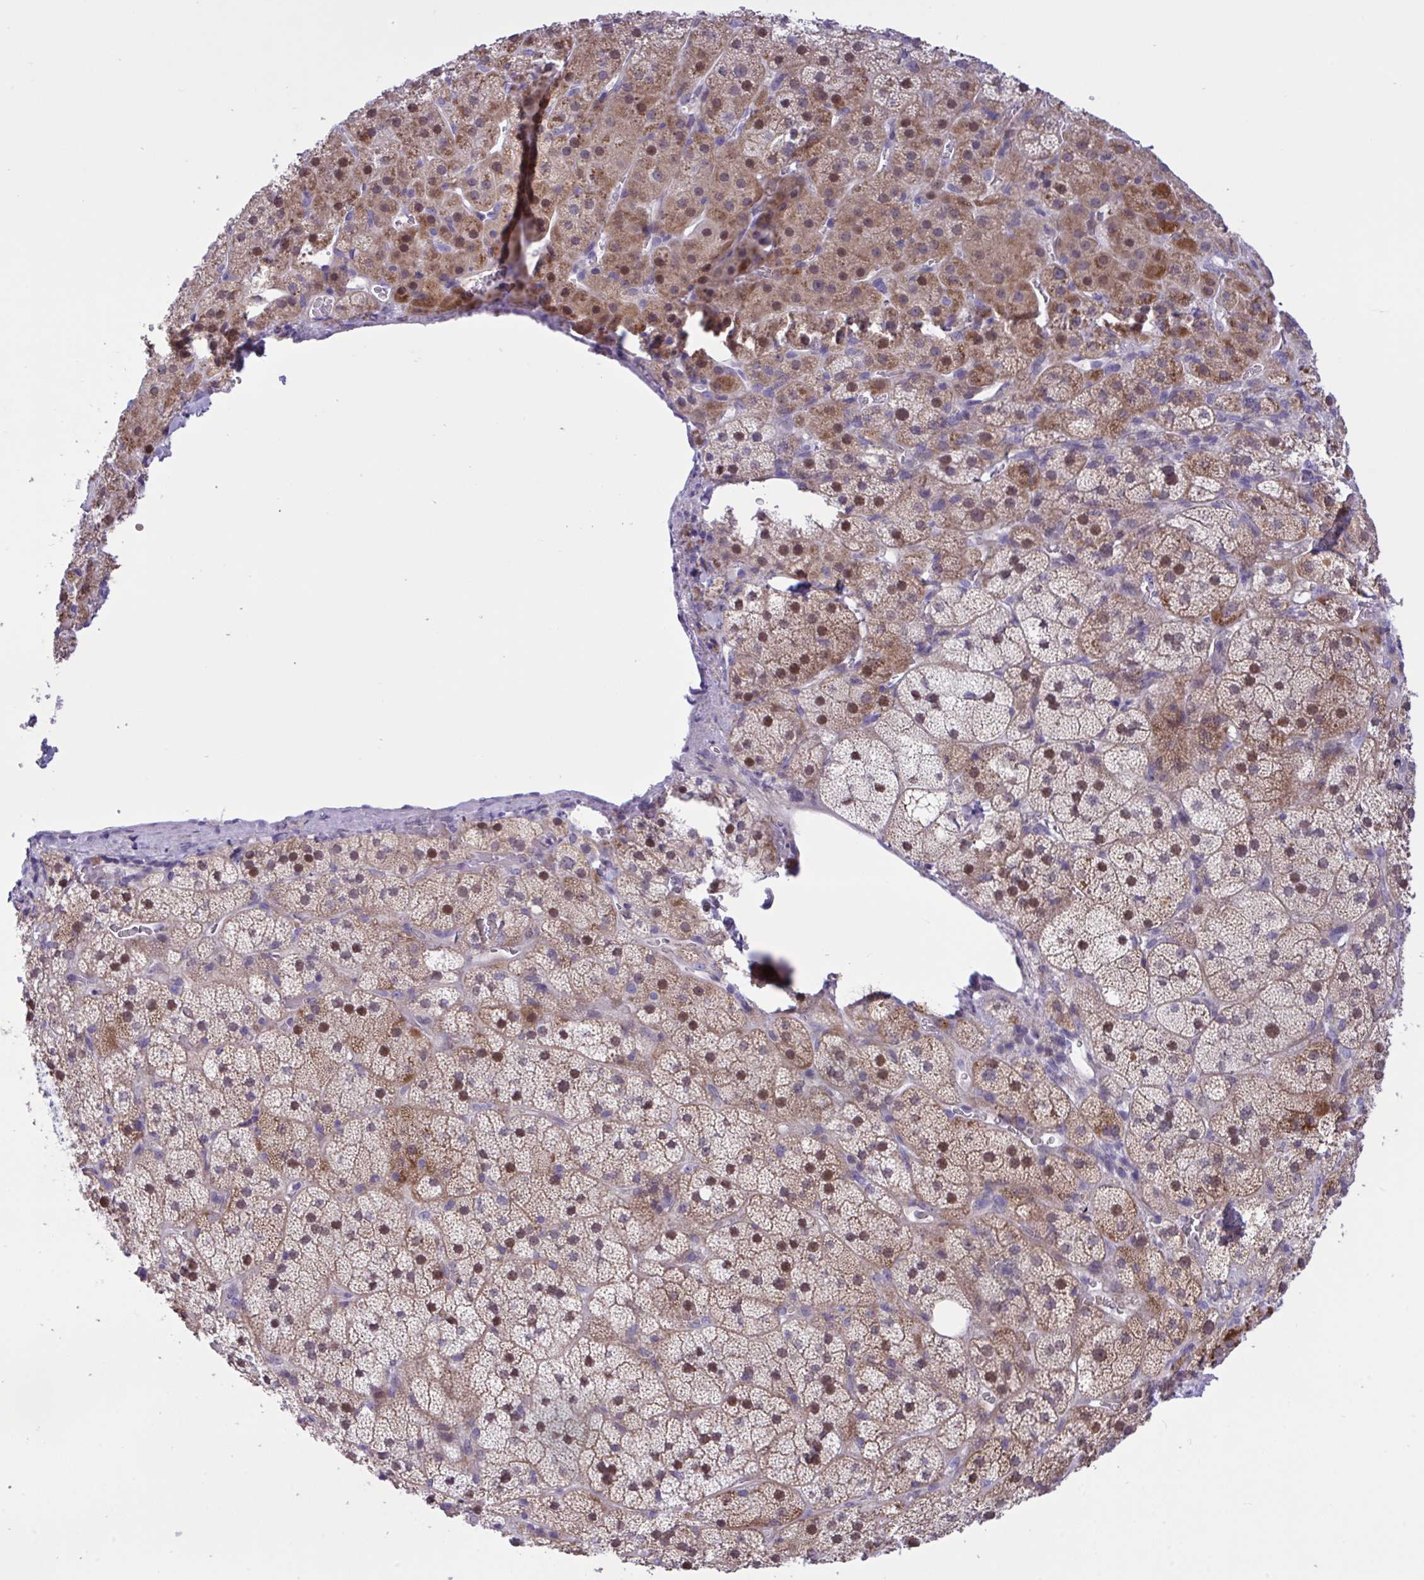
{"staining": {"intensity": "moderate", "quantity": "25%-75%", "location": "cytoplasmic/membranous,nuclear"}, "tissue": "adrenal gland", "cell_type": "Glandular cells", "image_type": "normal", "snomed": [{"axis": "morphology", "description": "Normal tissue, NOS"}, {"axis": "topography", "description": "Adrenal gland"}], "caption": "High-magnification brightfield microscopy of normal adrenal gland stained with DAB (3,3'-diaminobenzidine) (brown) and counterstained with hematoxylin (blue). glandular cells exhibit moderate cytoplasmic/membranous,nuclear expression is present in approximately25%-75% of cells.", "gene": "WDR97", "patient": {"sex": "male", "age": 57}}